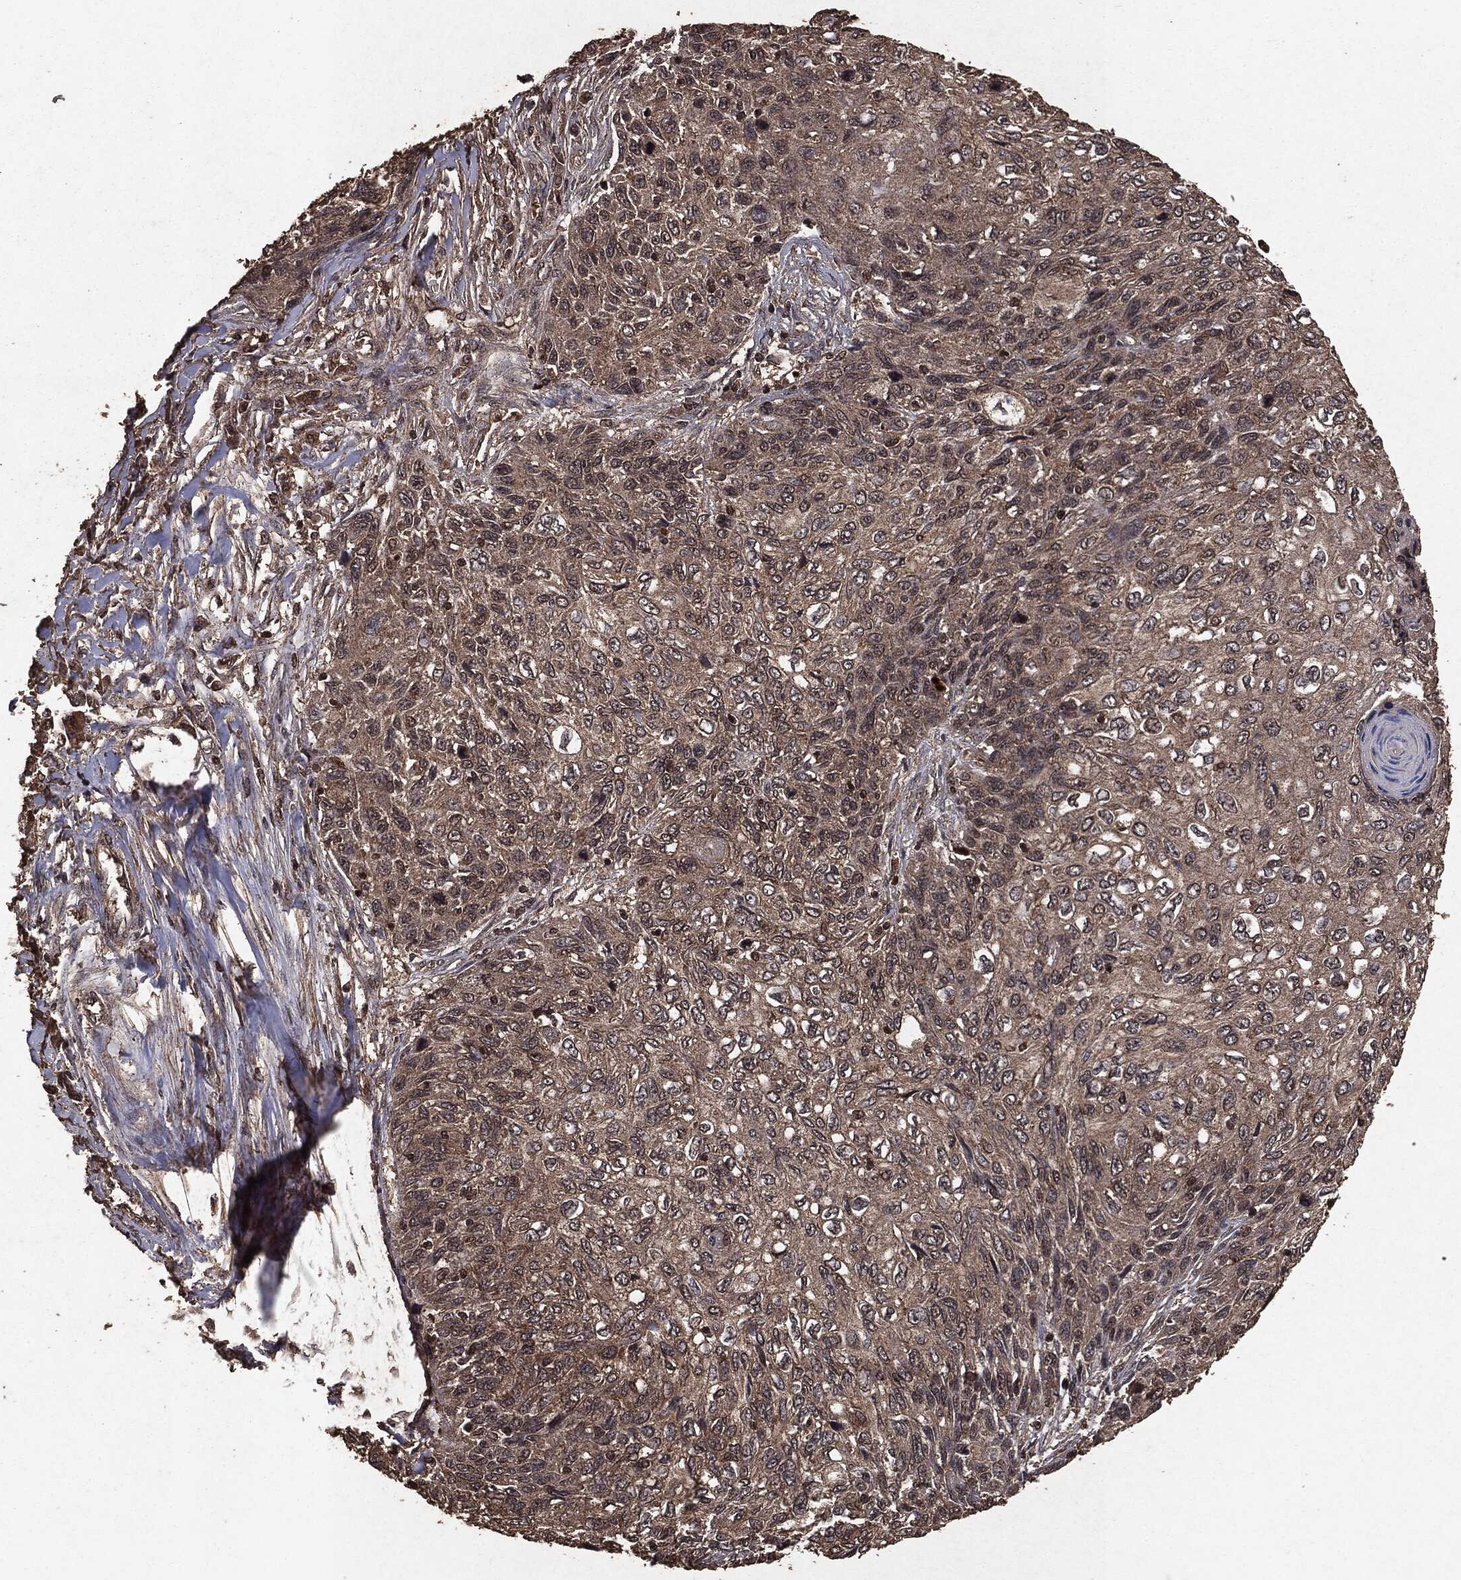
{"staining": {"intensity": "weak", "quantity": "25%-75%", "location": "cytoplasmic/membranous"}, "tissue": "skin cancer", "cell_type": "Tumor cells", "image_type": "cancer", "snomed": [{"axis": "morphology", "description": "Squamous cell carcinoma, NOS"}, {"axis": "topography", "description": "Skin"}], "caption": "A brown stain highlights weak cytoplasmic/membranous expression of a protein in human skin cancer tumor cells.", "gene": "NME1", "patient": {"sex": "male", "age": 92}}